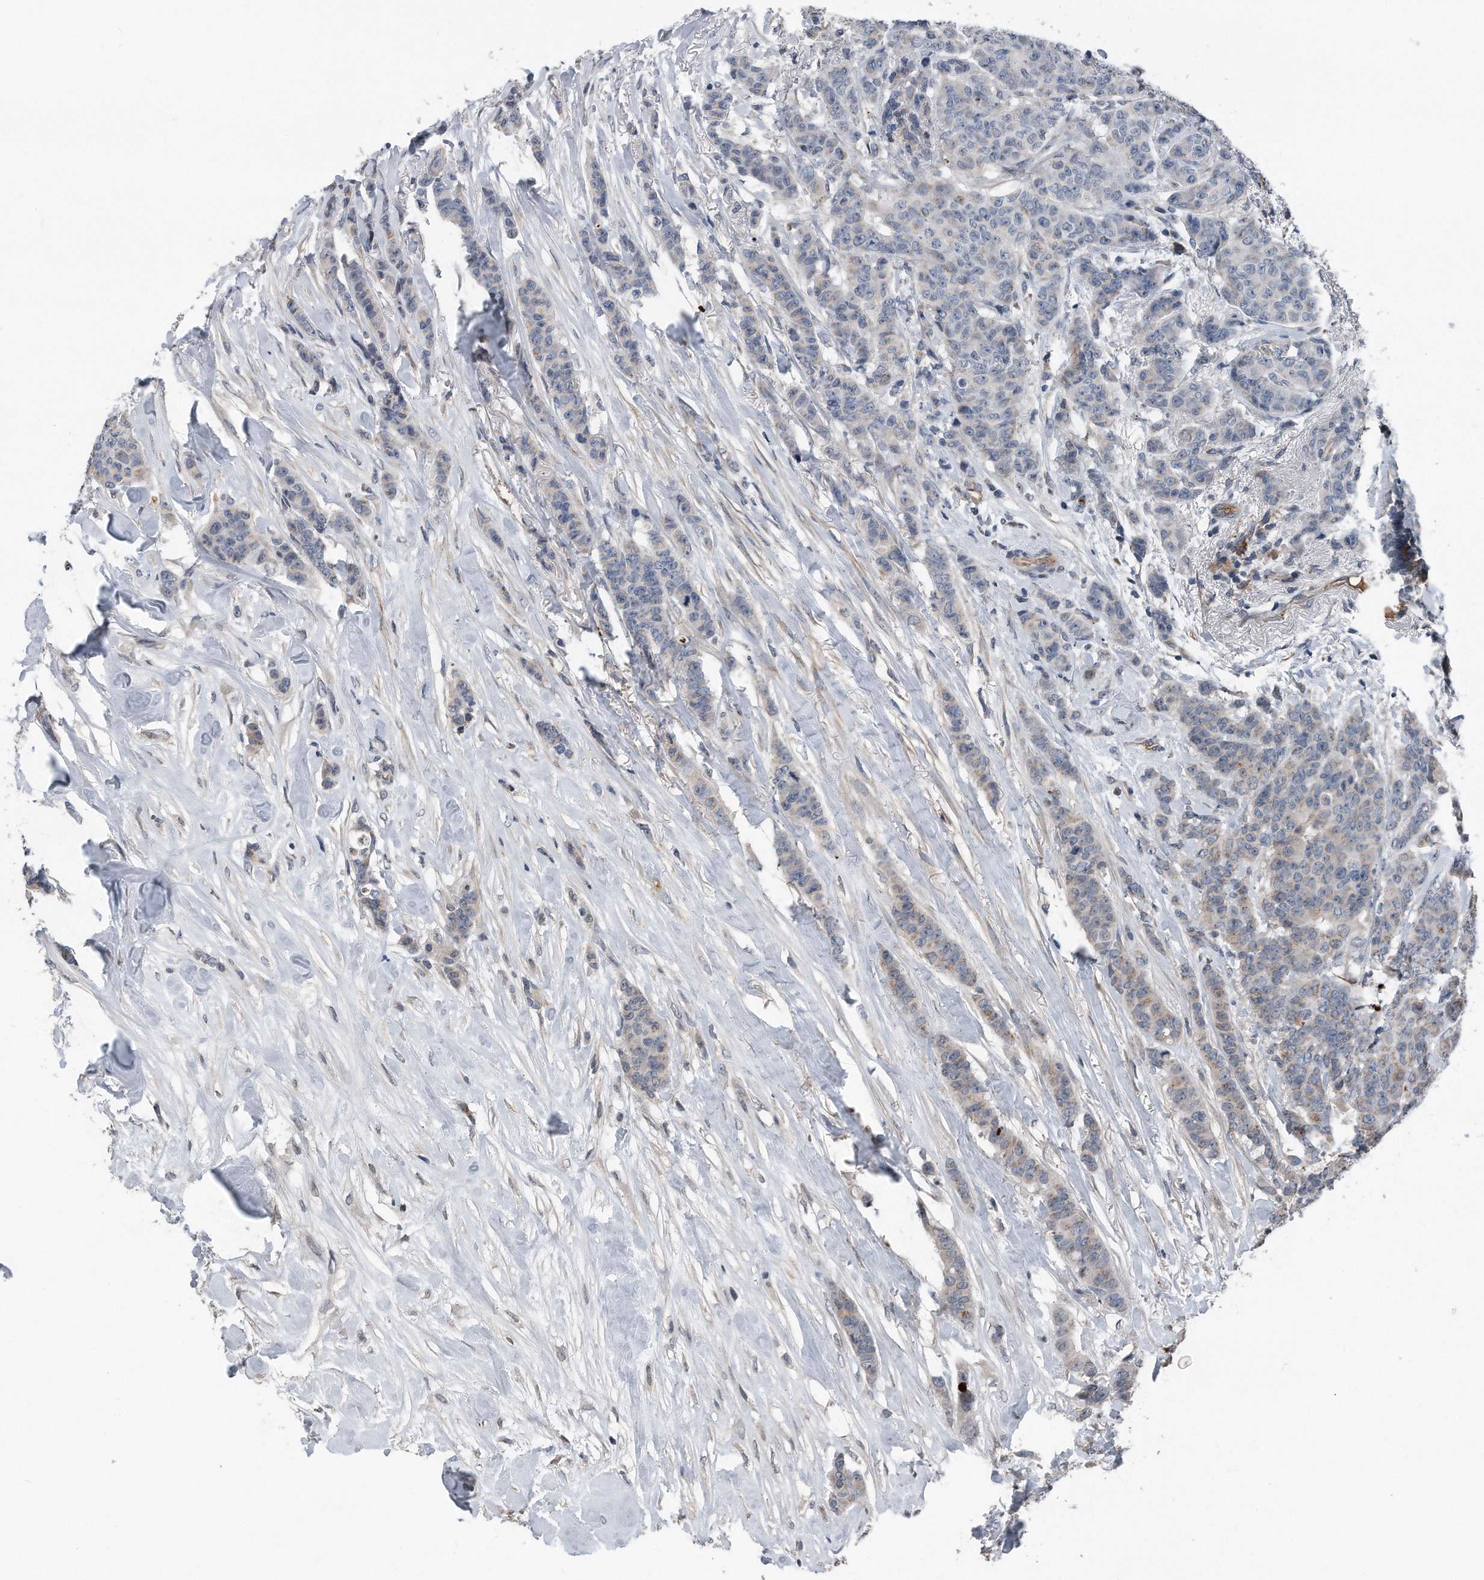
{"staining": {"intensity": "weak", "quantity": "<25%", "location": "cytoplasmic/membranous"}, "tissue": "breast cancer", "cell_type": "Tumor cells", "image_type": "cancer", "snomed": [{"axis": "morphology", "description": "Duct carcinoma"}, {"axis": "topography", "description": "Breast"}], "caption": "This is an IHC histopathology image of human breast cancer (intraductal carcinoma). There is no expression in tumor cells.", "gene": "DST", "patient": {"sex": "female", "age": 40}}